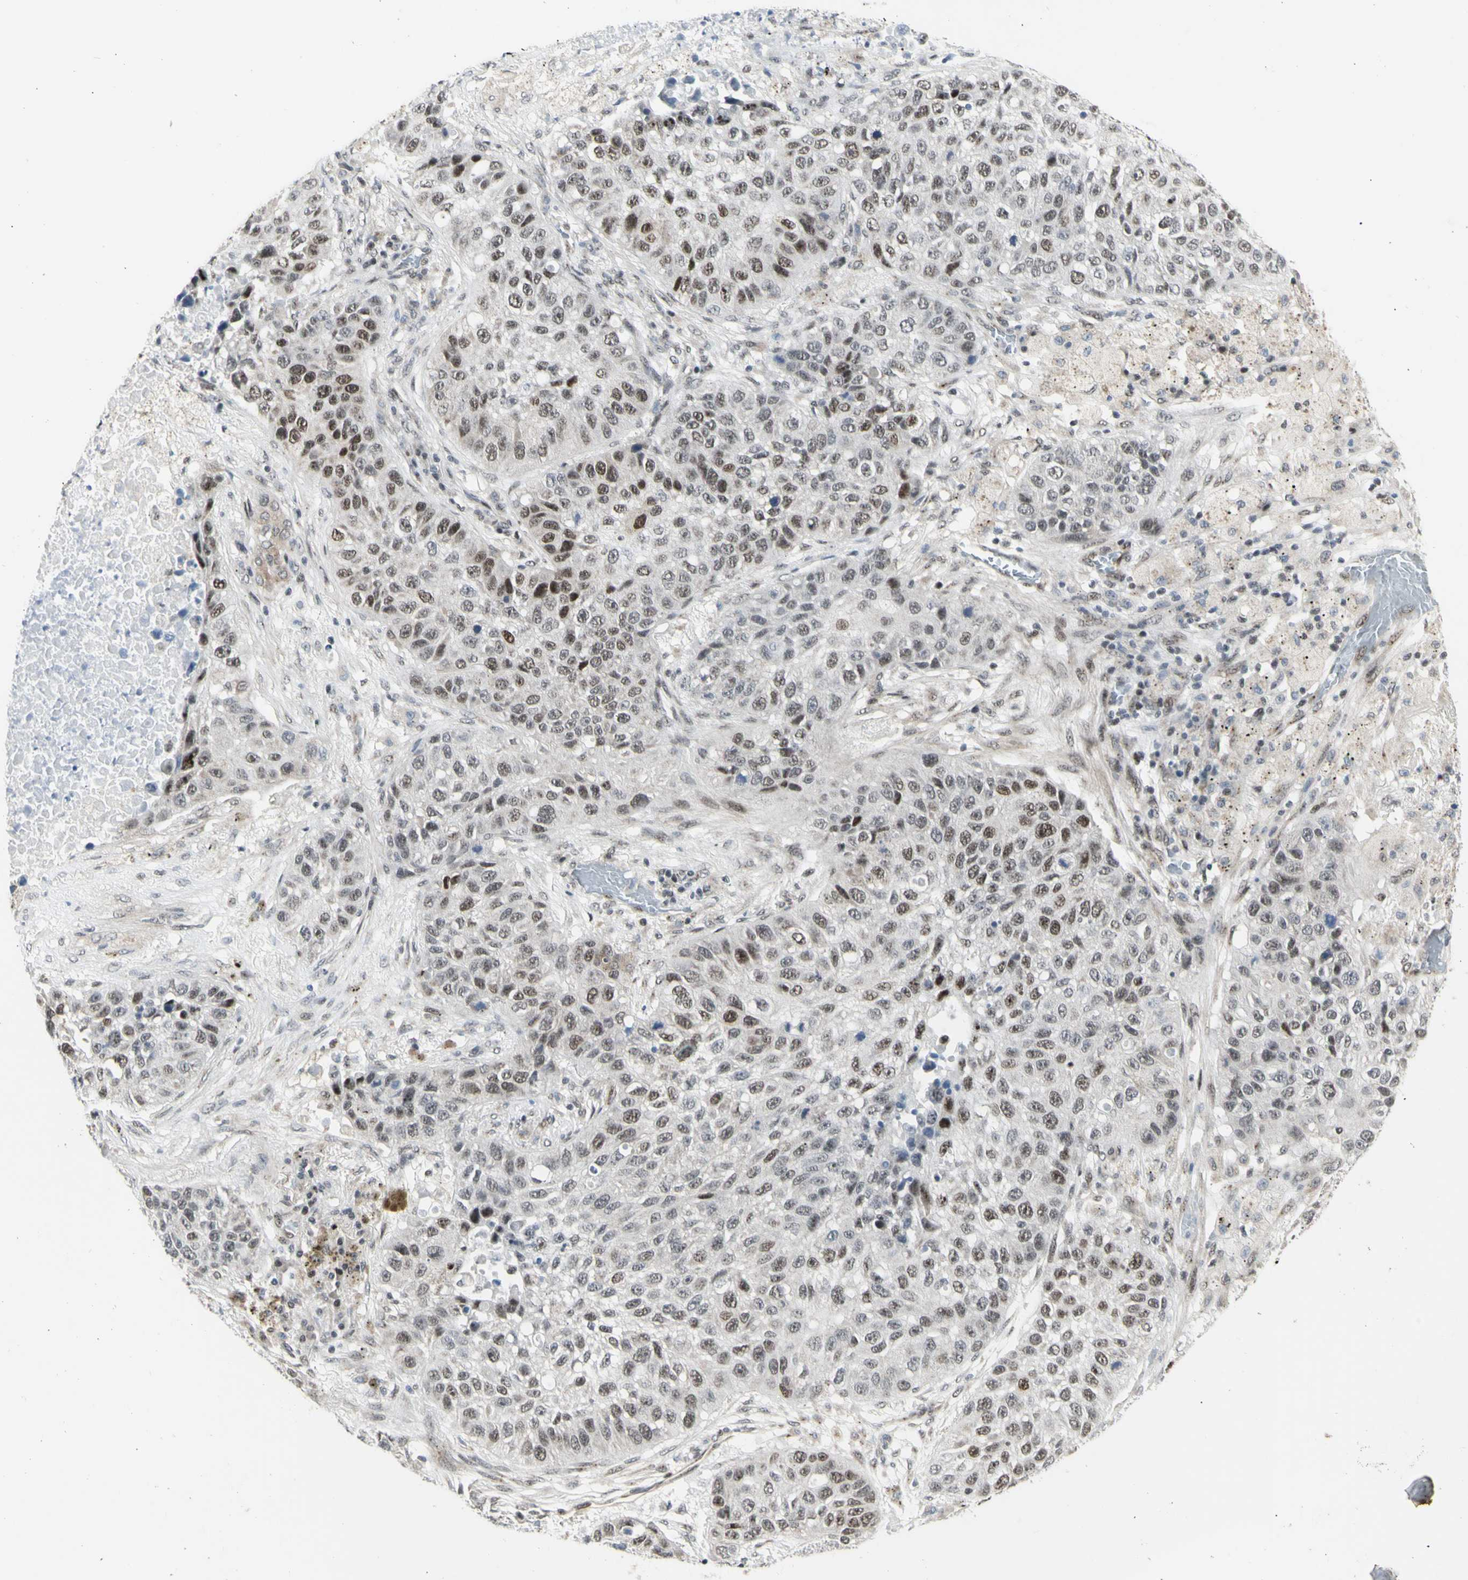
{"staining": {"intensity": "moderate", "quantity": ">75%", "location": "nuclear"}, "tissue": "lung cancer", "cell_type": "Tumor cells", "image_type": "cancer", "snomed": [{"axis": "morphology", "description": "Squamous cell carcinoma, NOS"}, {"axis": "topography", "description": "Lung"}], "caption": "Lung cancer (squamous cell carcinoma) stained with a brown dye shows moderate nuclear positive staining in approximately >75% of tumor cells.", "gene": "DHRS7B", "patient": {"sex": "male", "age": 57}}